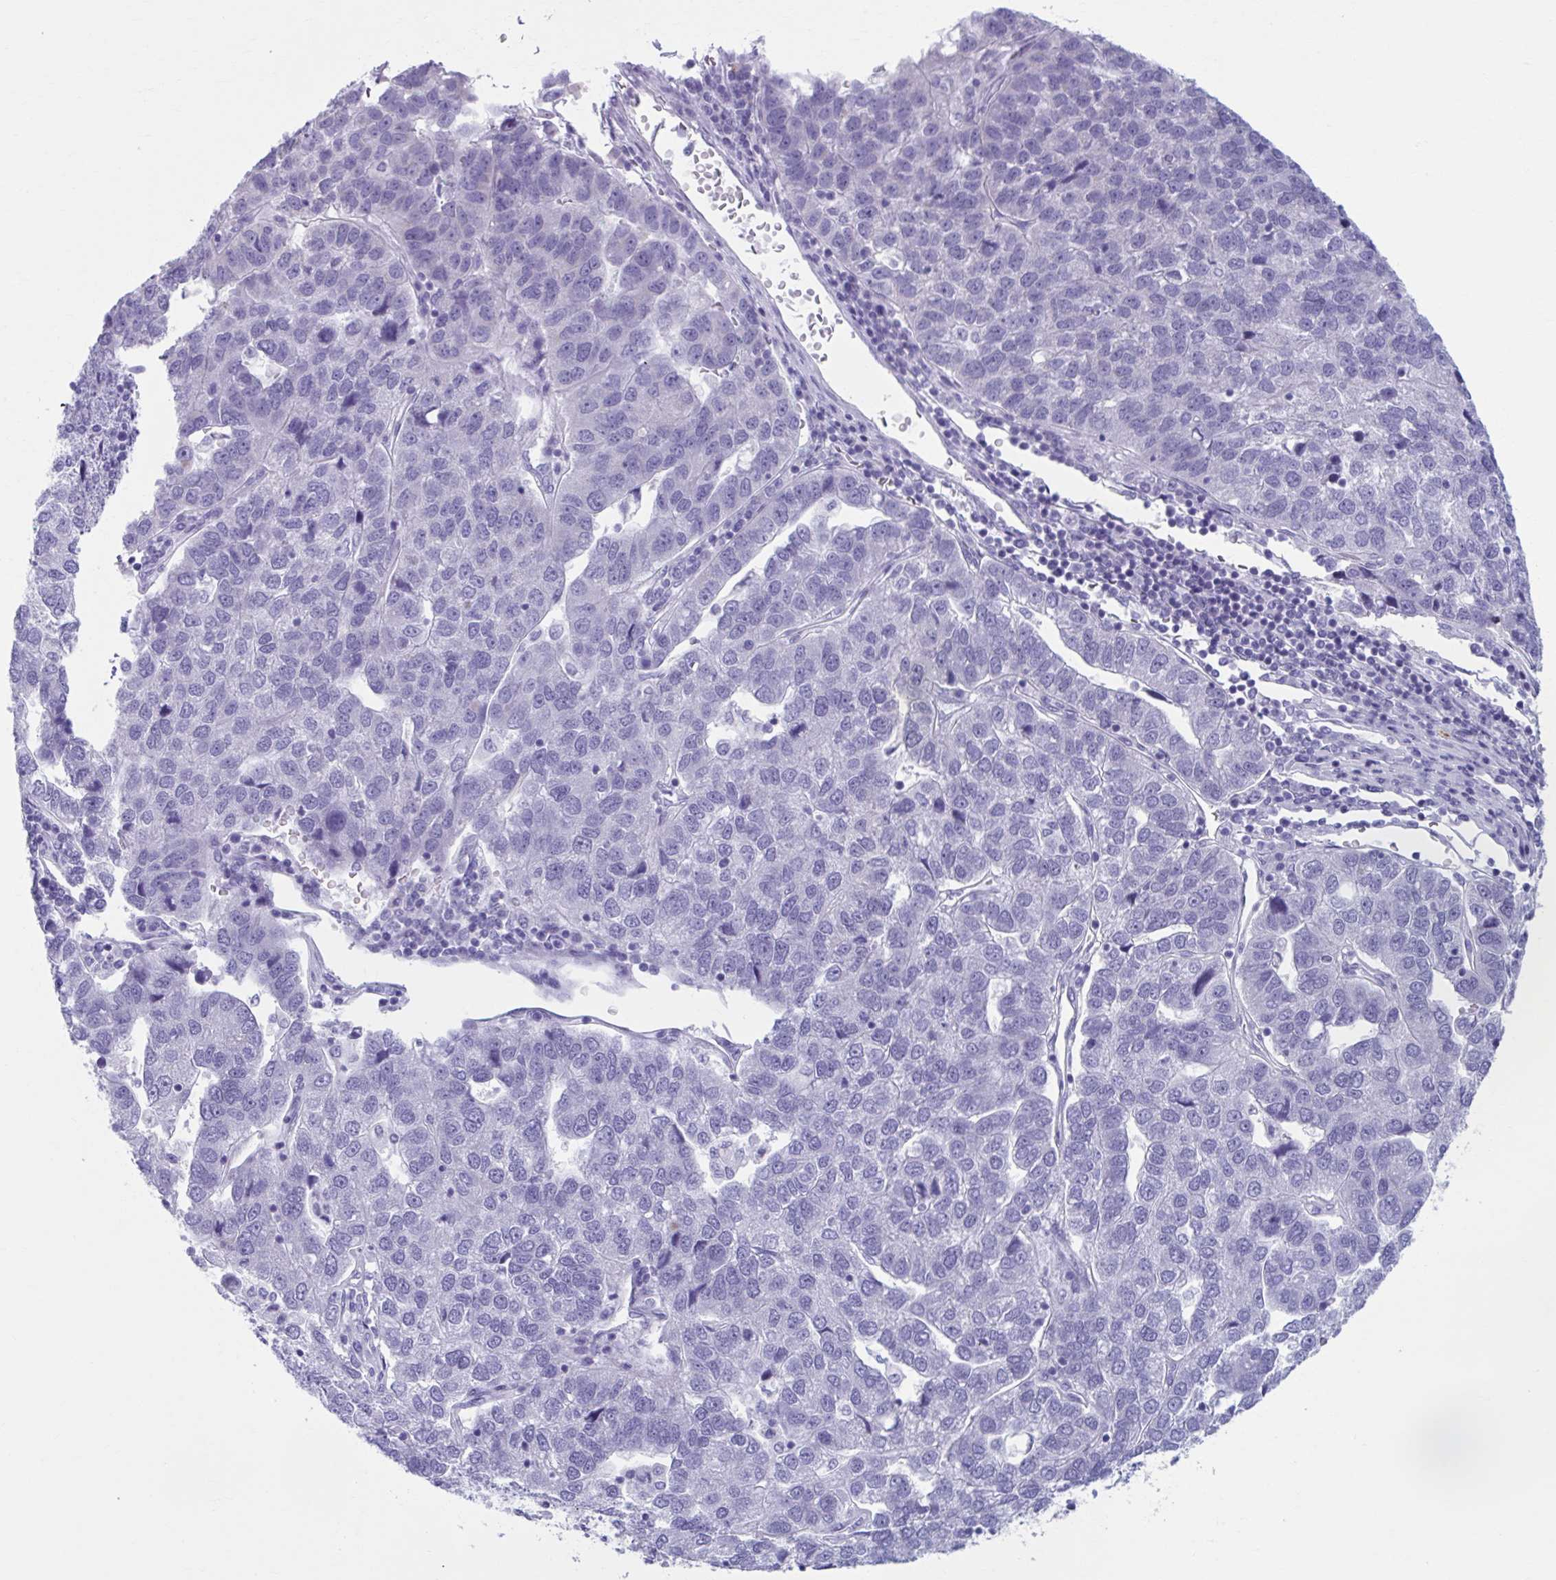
{"staining": {"intensity": "negative", "quantity": "none", "location": "none"}, "tissue": "pancreatic cancer", "cell_type": "Tumor cells", "image_type": "cancer", "snomed": [{"axis": "morphology", "description": "Adenocarcinoma, NOS"}, {"axis": "topography", "description": "Pancreas"}], "caption": "DAB immunohistochemical staining of pancreatic cancer displays no significant staining in tumor cells.", "gene": "KCNE2", "patient": {"sex": "female", "age": 61}}